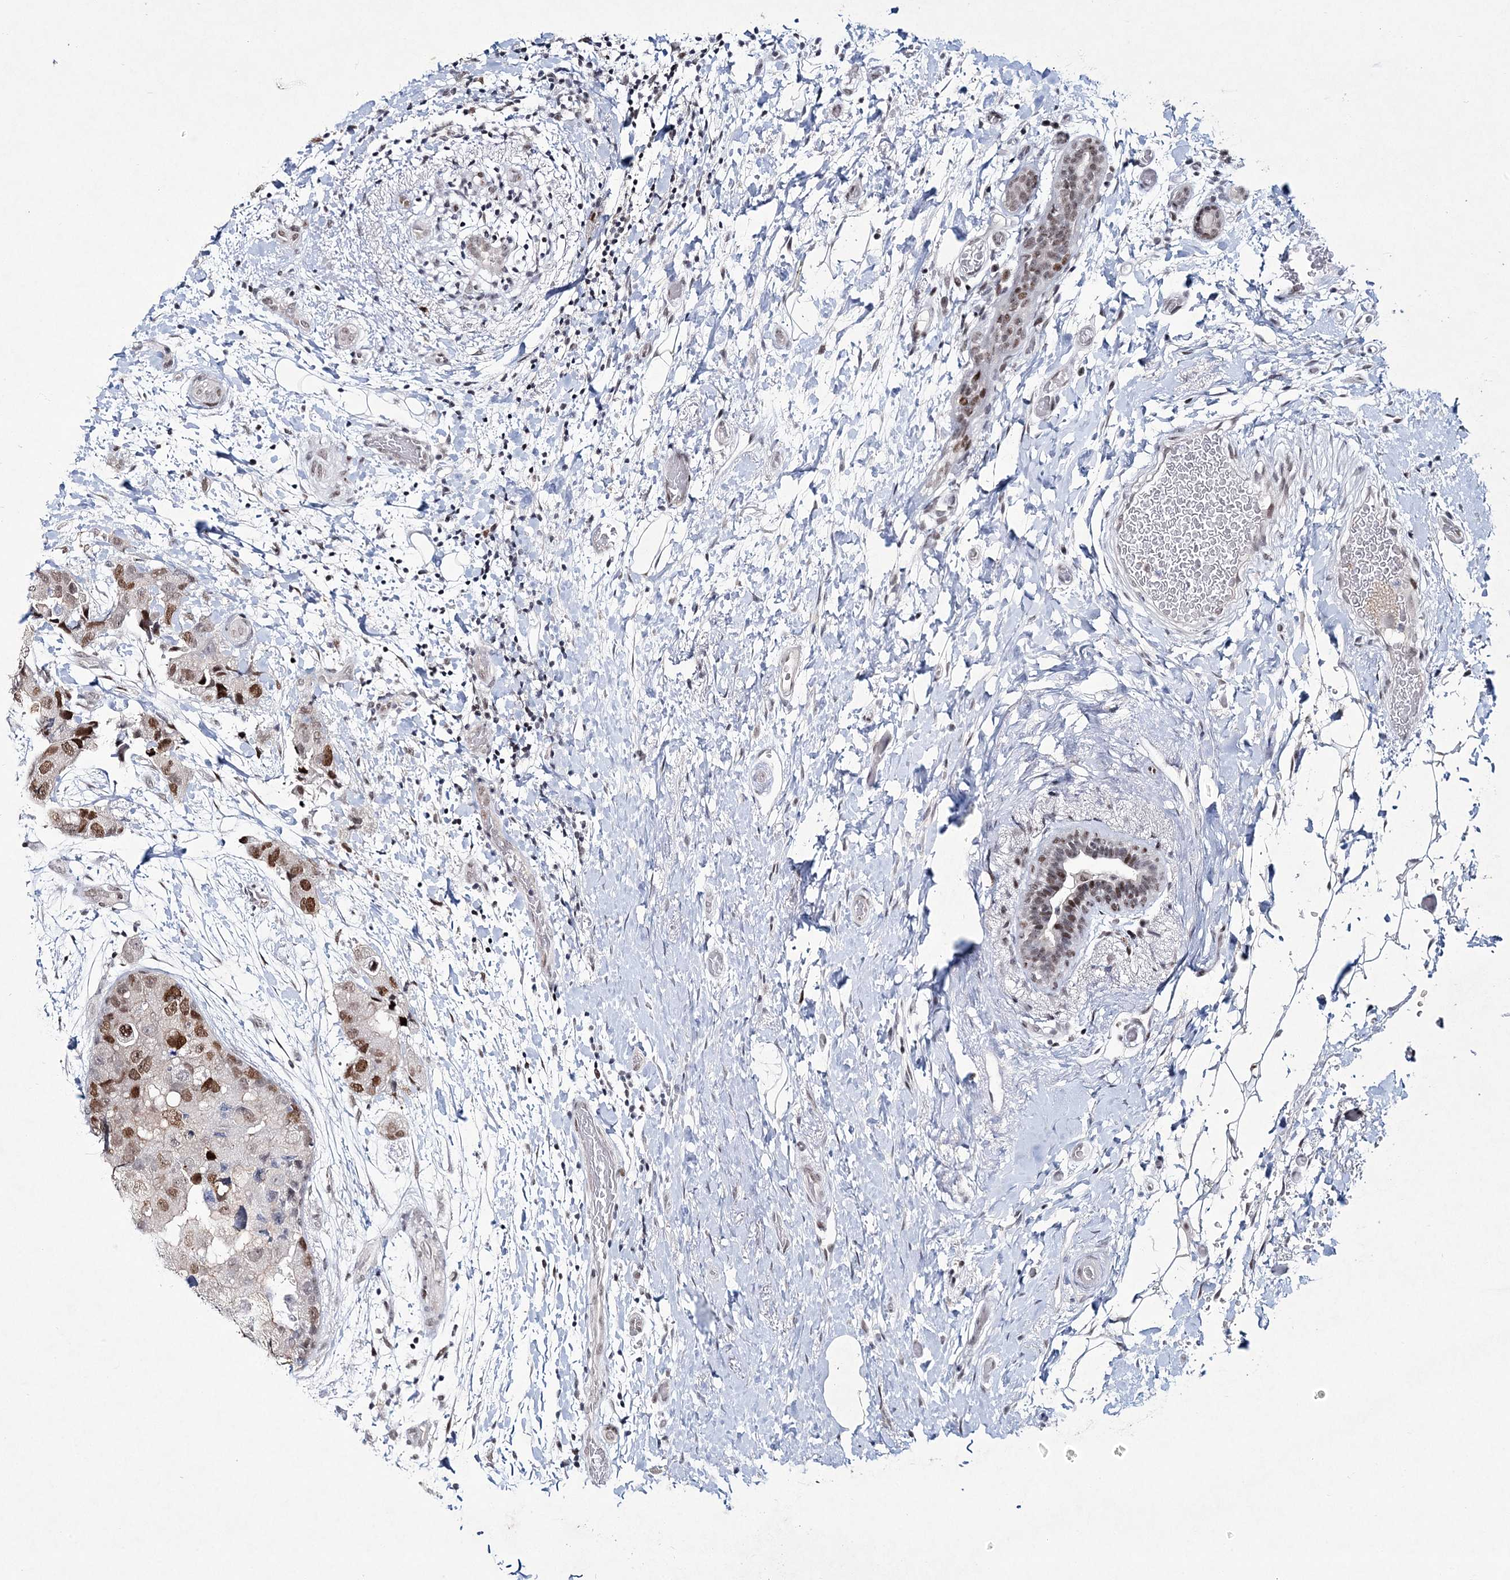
{"staining": {"intensity": "moderate", "quantity": ">75%", "location": "nuclear"}, "tissue": "breast cancer", "cell_type": "Tumor cells", "image_type": "cancer", "snomed": [{"axis": "morphology", "description": "Duct carcinoma"}, {"axis": "topography", "description": "Breast"}], "caption": "Approximately >75% of tumor cells in breast cancer display moderate nuclear protein expression as visualized by brown immunohistochemical staining.", "gene": "LRRFIP2", "patient": {"sex": "female", "age": 62}}